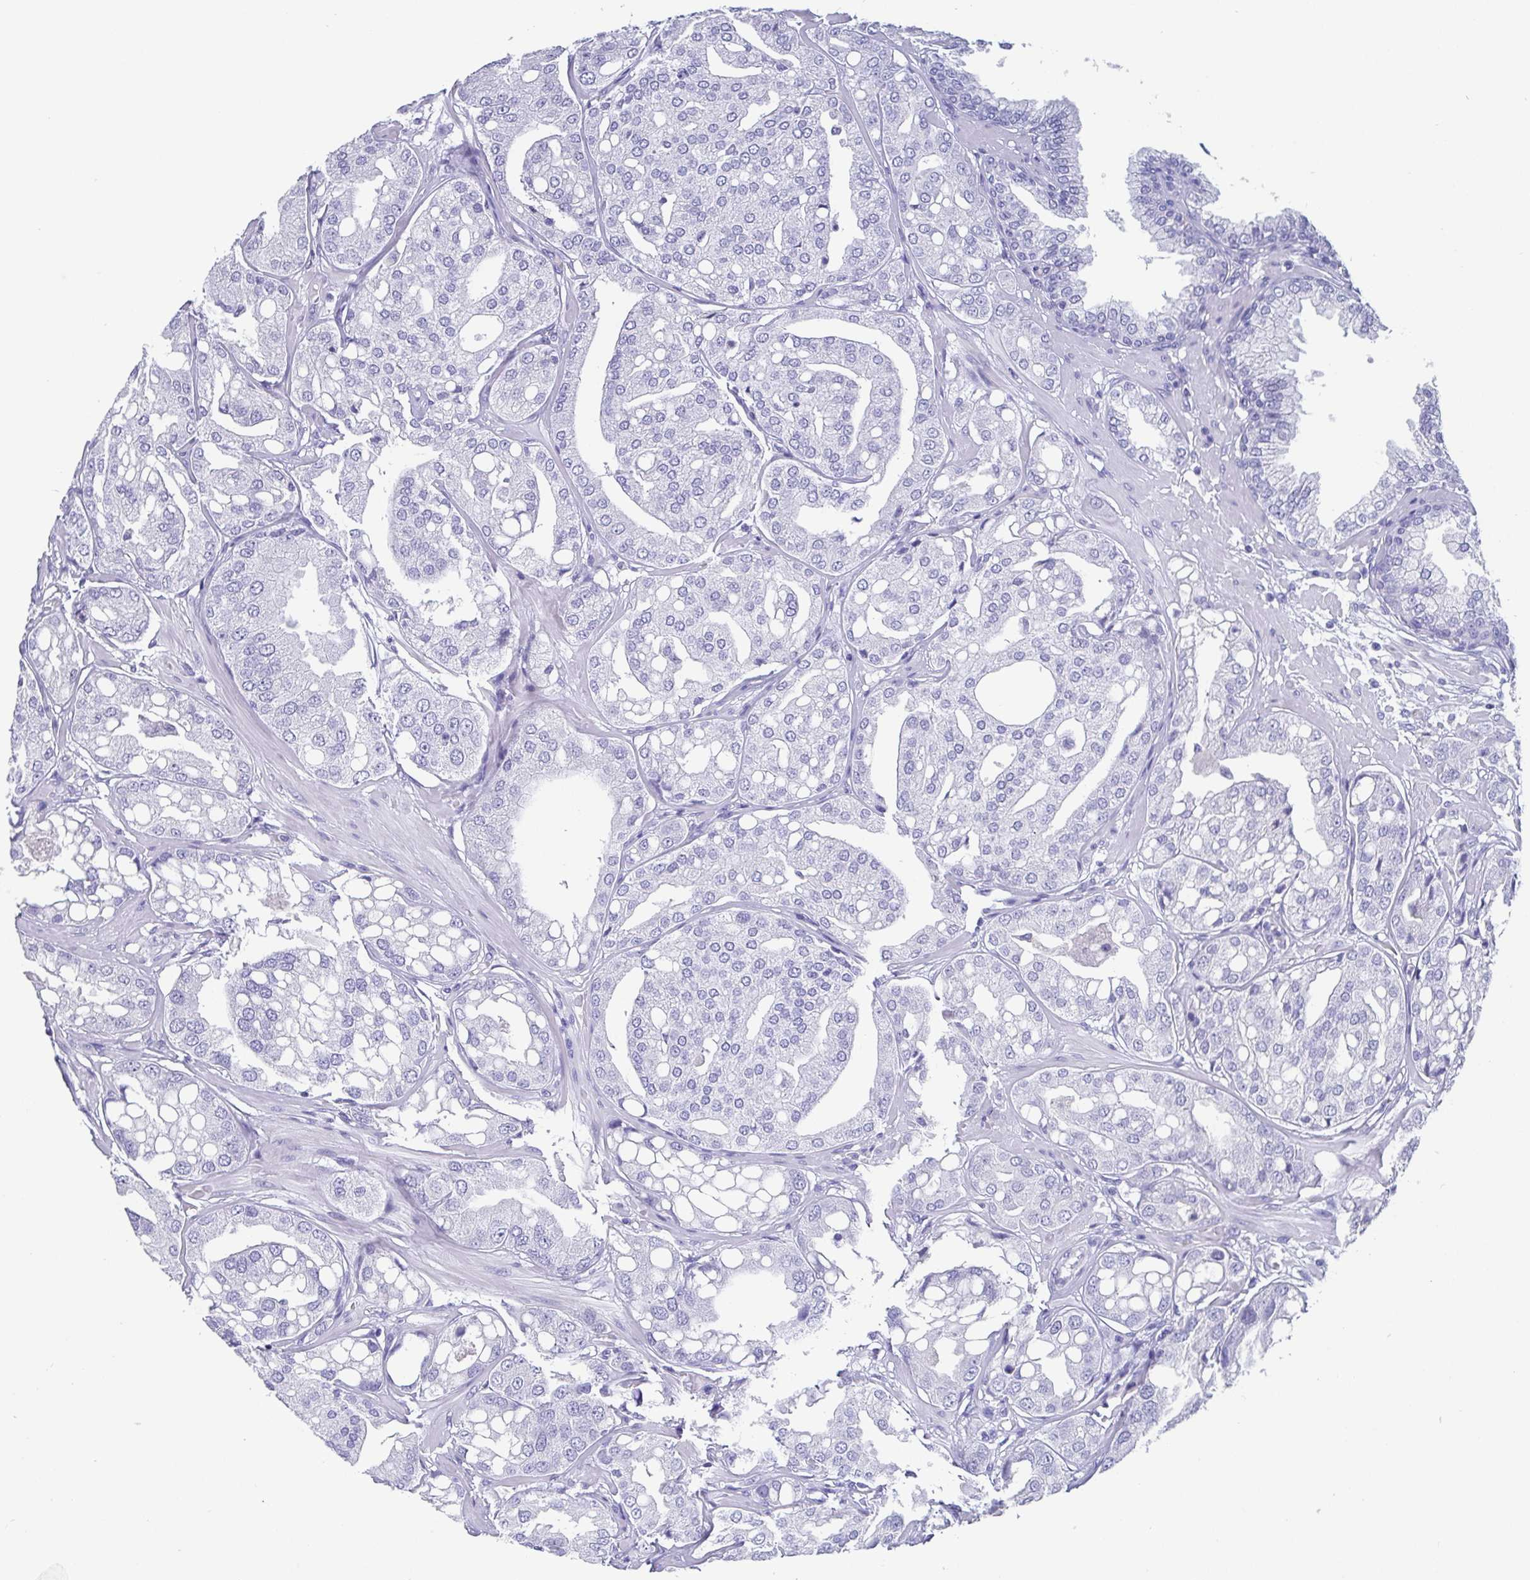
{"staining": {"intensity": "negative", "quantity": "none", "location": "none"}, "tissue": "renal cancer", "cell_type": "Tumor cells", "image_type": "cancer", "snomed": [{"axis": "morphology", "description": "Adenocarcinoma, NOS"}, {"axis": "topography", "description": "Urinary bladder"}], "caption": "This is an IHC photomicrograph of human renal cancer (adenocarcinoma). There is no positivity in tumor cells.", "gene": "SCGN", "patient": {"sex": "male", "age": 61}}